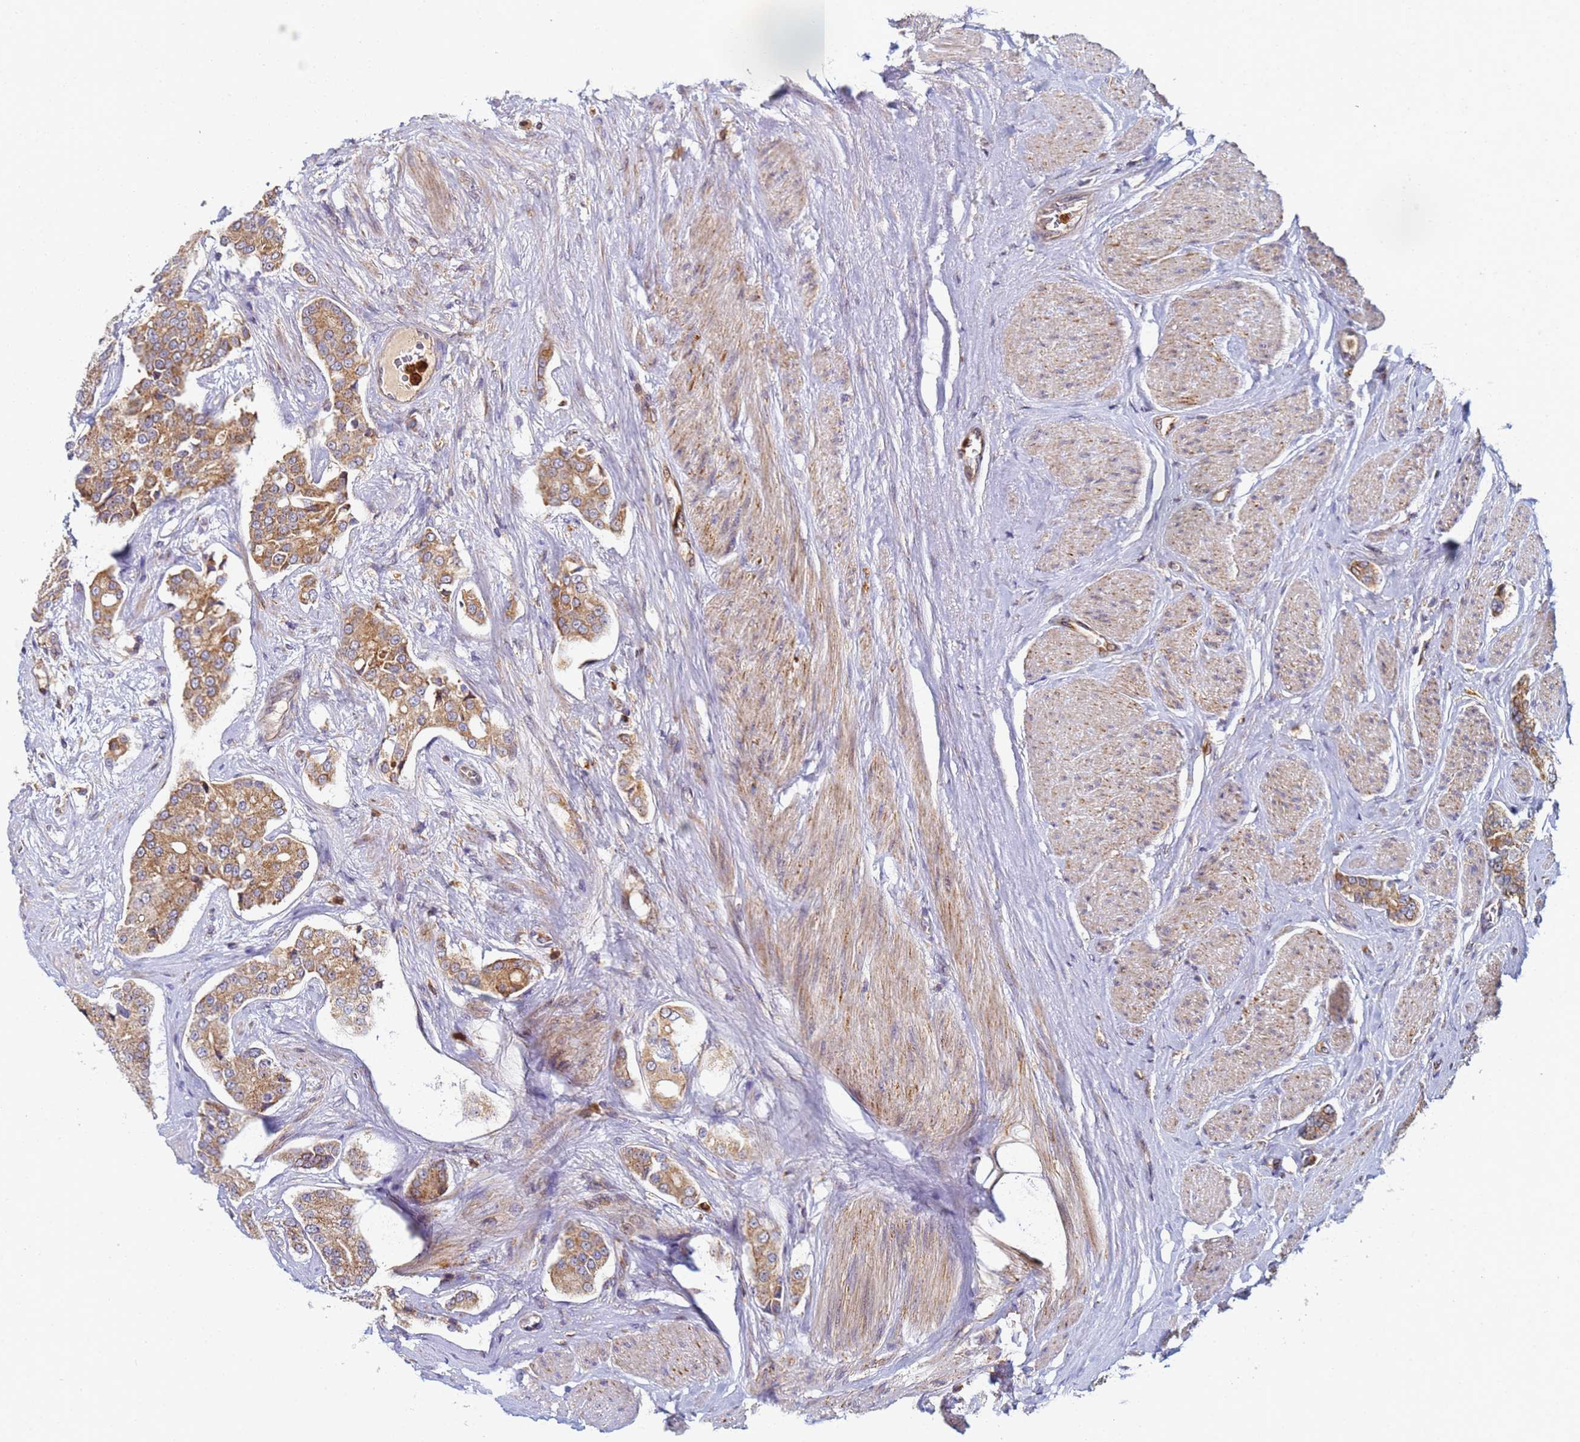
{"staining": {"intensity": "moderate", "quantity": ">75%", "location": "cytoplasmic/membranous"}, "tissue": "prostate cancer", "cell_type": "Tumor cells", "image_type": "cancer", "snomed": [{"axis": "morphology", "description": "Adenocarcinoma, High grade"}, {"axis": "topography", "description": "Prostate"}], "caption": "About >75% of tumor cells in prostate cancer show moderate cytoplasmic/membranous protein positivity as visualized by brown immunohistochemical staining.", "gene": "CCDC127", "patient": {"sex": "male", "age": 71}}